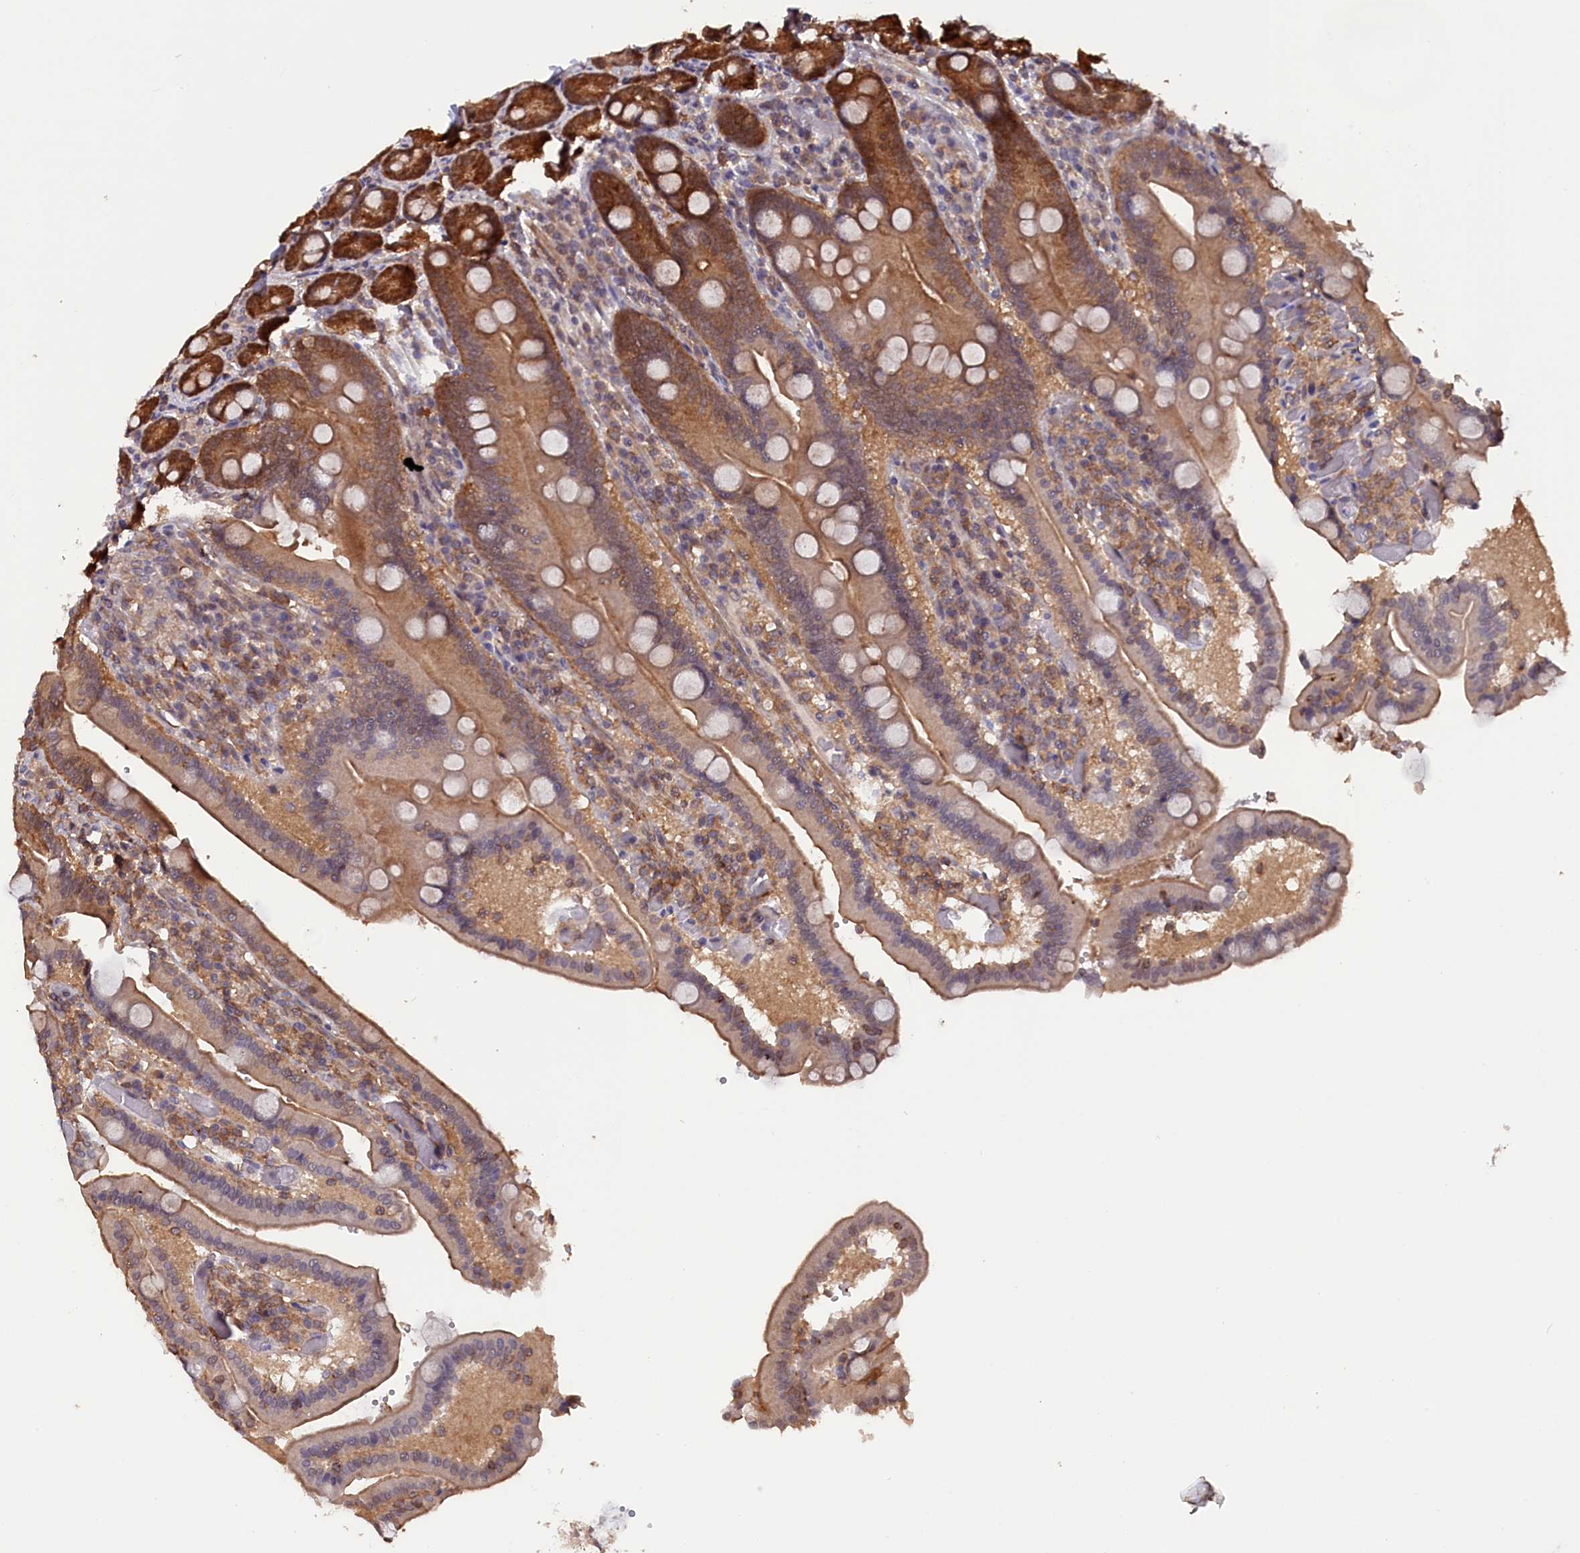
{"staining": {"intensity": "moderate", "quantity": ">75%", "location": "cytoplasmic/membranous,nuclear"}, "tissue": "duodenum", "cell_type": "Glandular cells", "image_type": "normal", "snomed": [{"axis": "morphology", "description": "Normal tissue, NOS"}, {"axis": "topography", "description": "Duodenum"}], "caption": "Normal duodenum displays moderate cytoplasmic/membranous,nuclear staining in about >75% of glandular cells, visualized by immunohistochemistry.", "gene": "JPT2", "patient": {"sex": "female", "age": 62}}